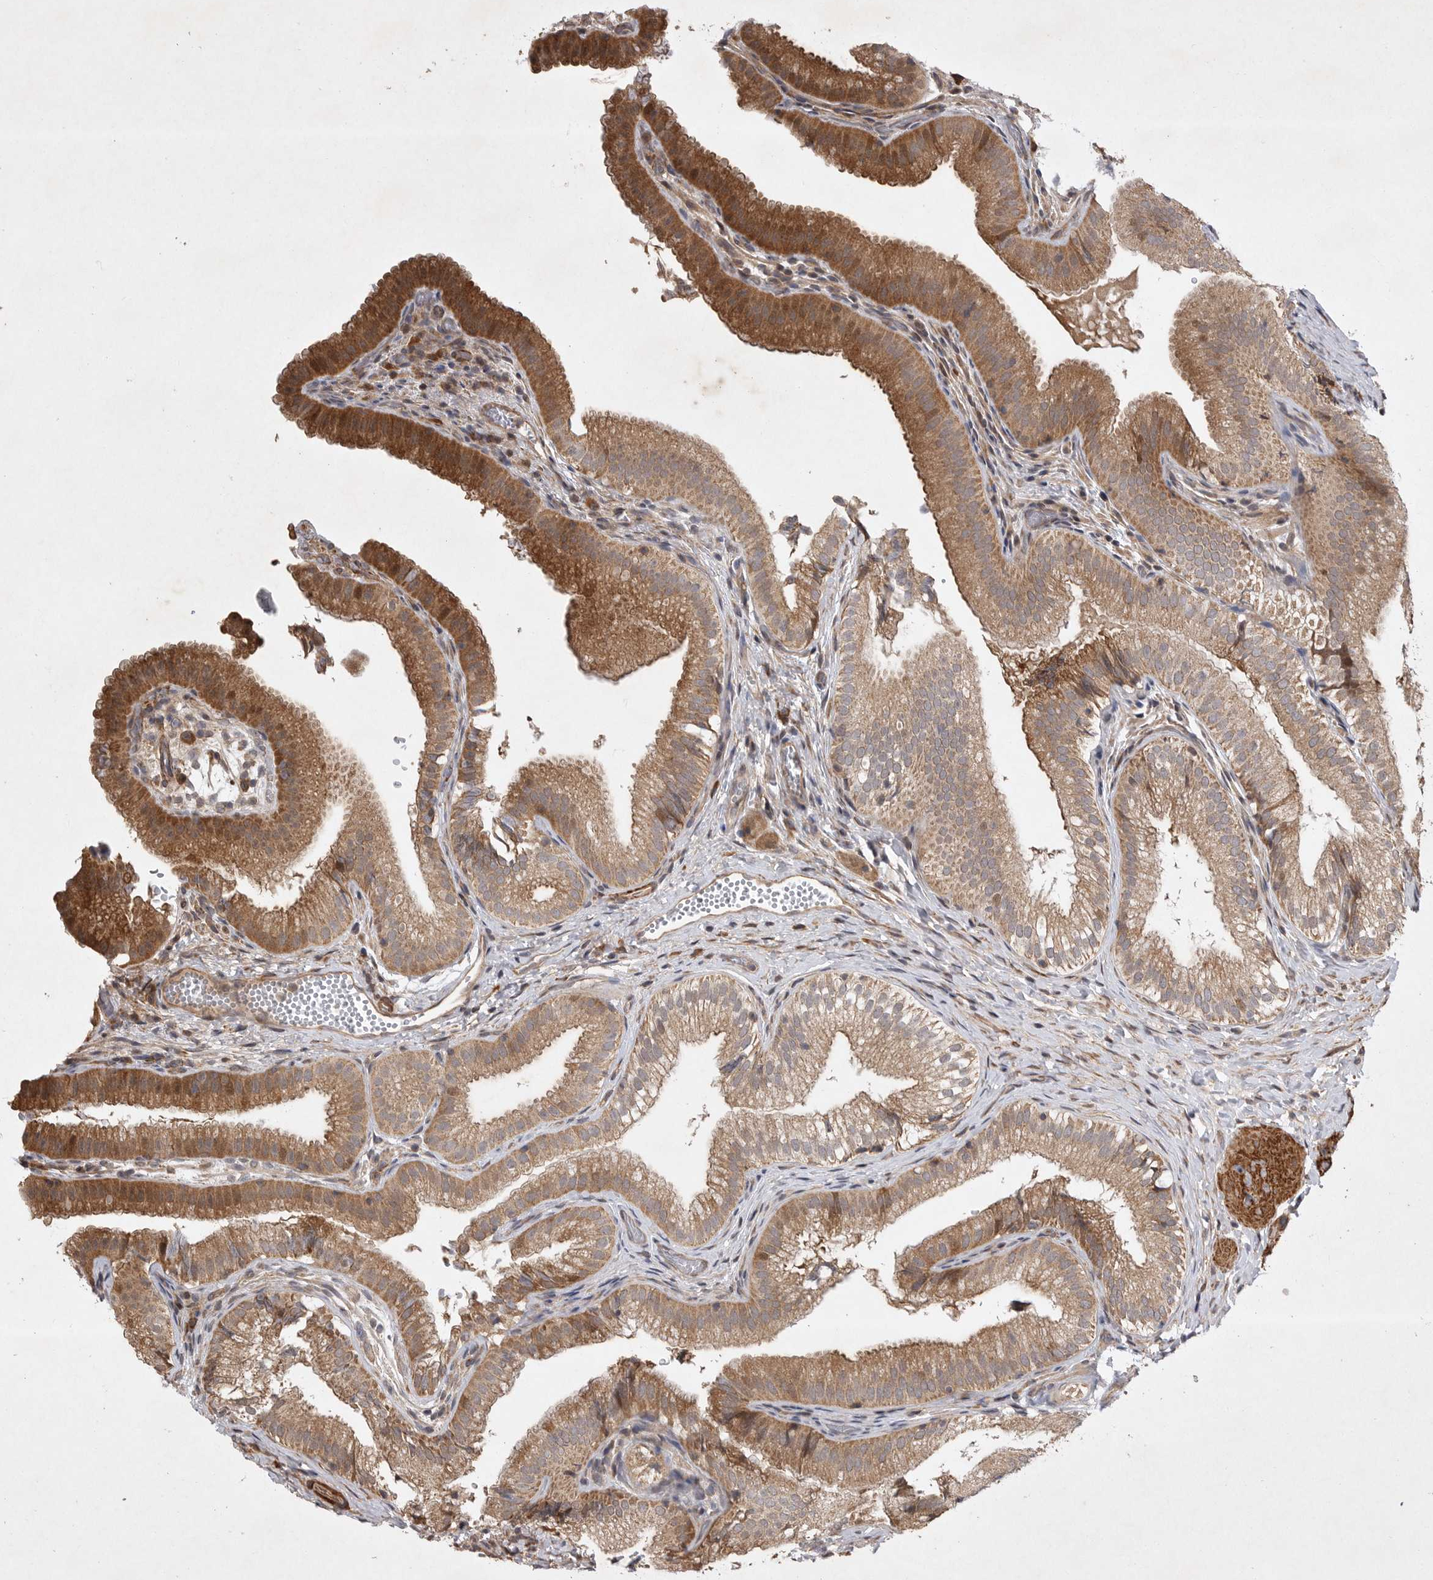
{"staining": {"intensity": "moderate", "quantity": ">75%", "location": "cytoplasmic/membranous"}, "tissue": "gallbladder", "cell_type": "Glandular cells", "image_type": "normal", "snomed": [{"axis": "morphology", "description": "Normal tissue, NOS"}, {"axis": "topography", "description": "Gallbladder"}], "caption": "A micrograph showing moderate cytoplasmic/membranous positivity in about >75% of glandular cells in unremarkable gallbladder, as visualized by brown immunohistochemical staining.", "gene": "EDEM3", "patient": {"sex": "female", "age": 30}}